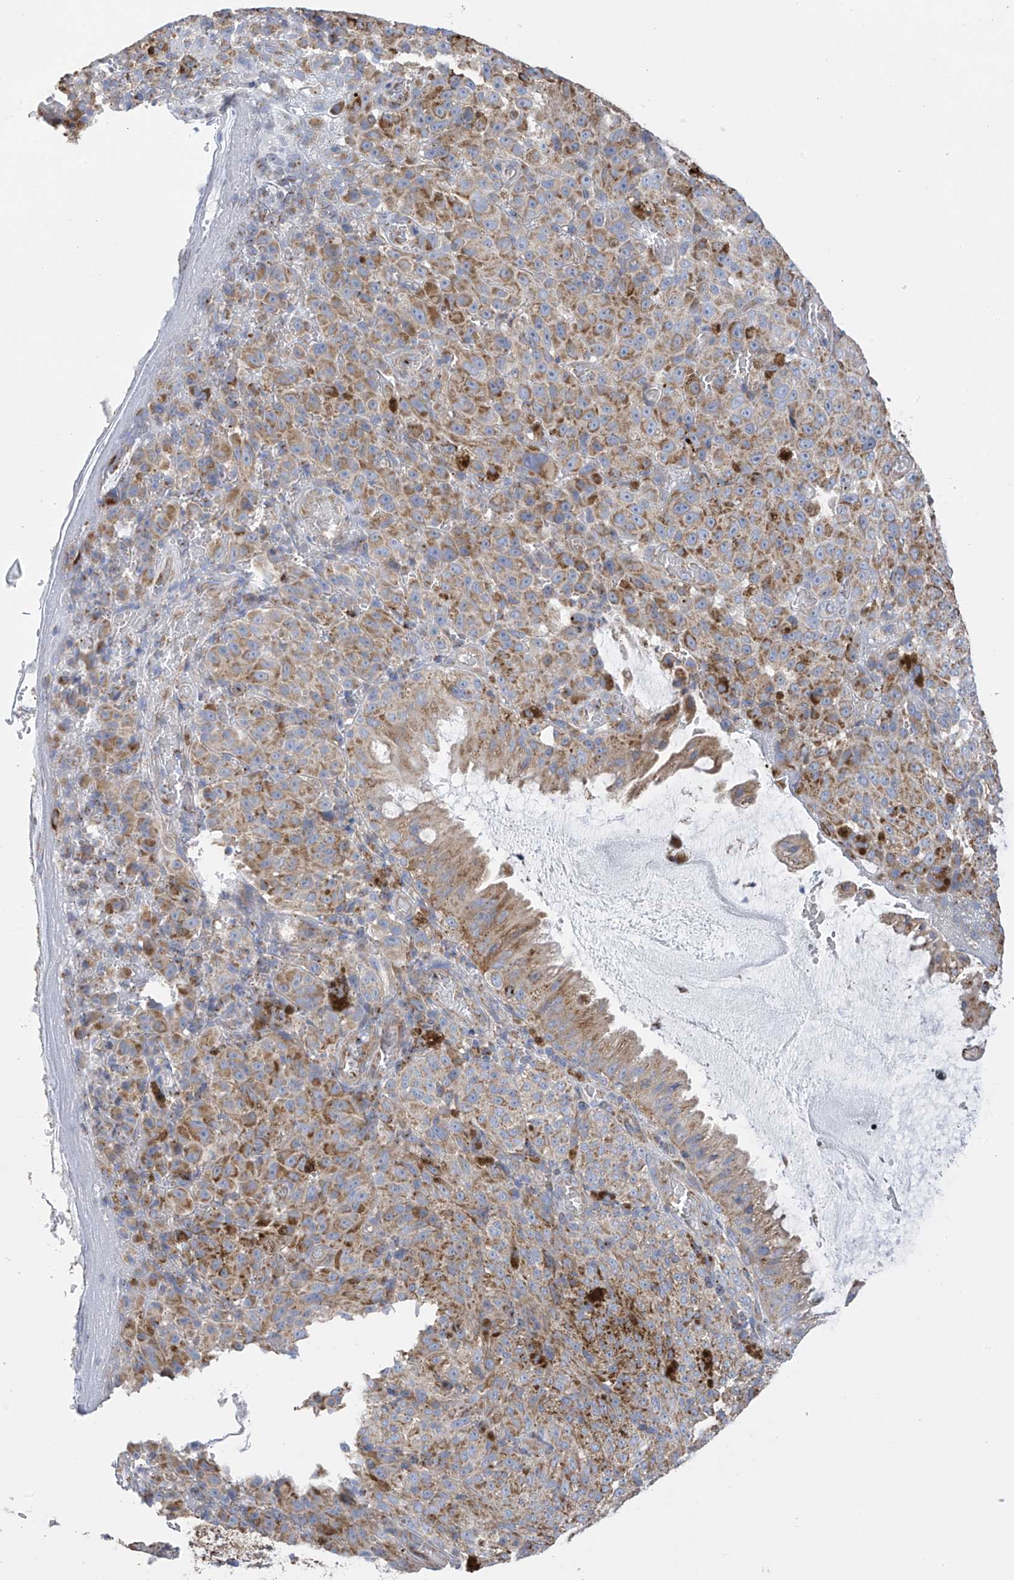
{"staining": {"intensity": "moderate", "quantity": ">75%", "location": "cytoplasmic/membranous"}, "tissue": "melanoma", "cell_type": "Tumor cells", "image_type": "cancer", "snomed": [{"axis": "morphology", "description": "Malignant melanoma, NOS"}, {"axis": "topography", "description": "Rectum"}], "caption": "This is an image of IHC staining of malignant melanoma, which shows moderate staining in the cytoplasmic/membranous of tumor cells.", "gene": "ITM2B", "patient": {"sex": "female", "age": 81}}